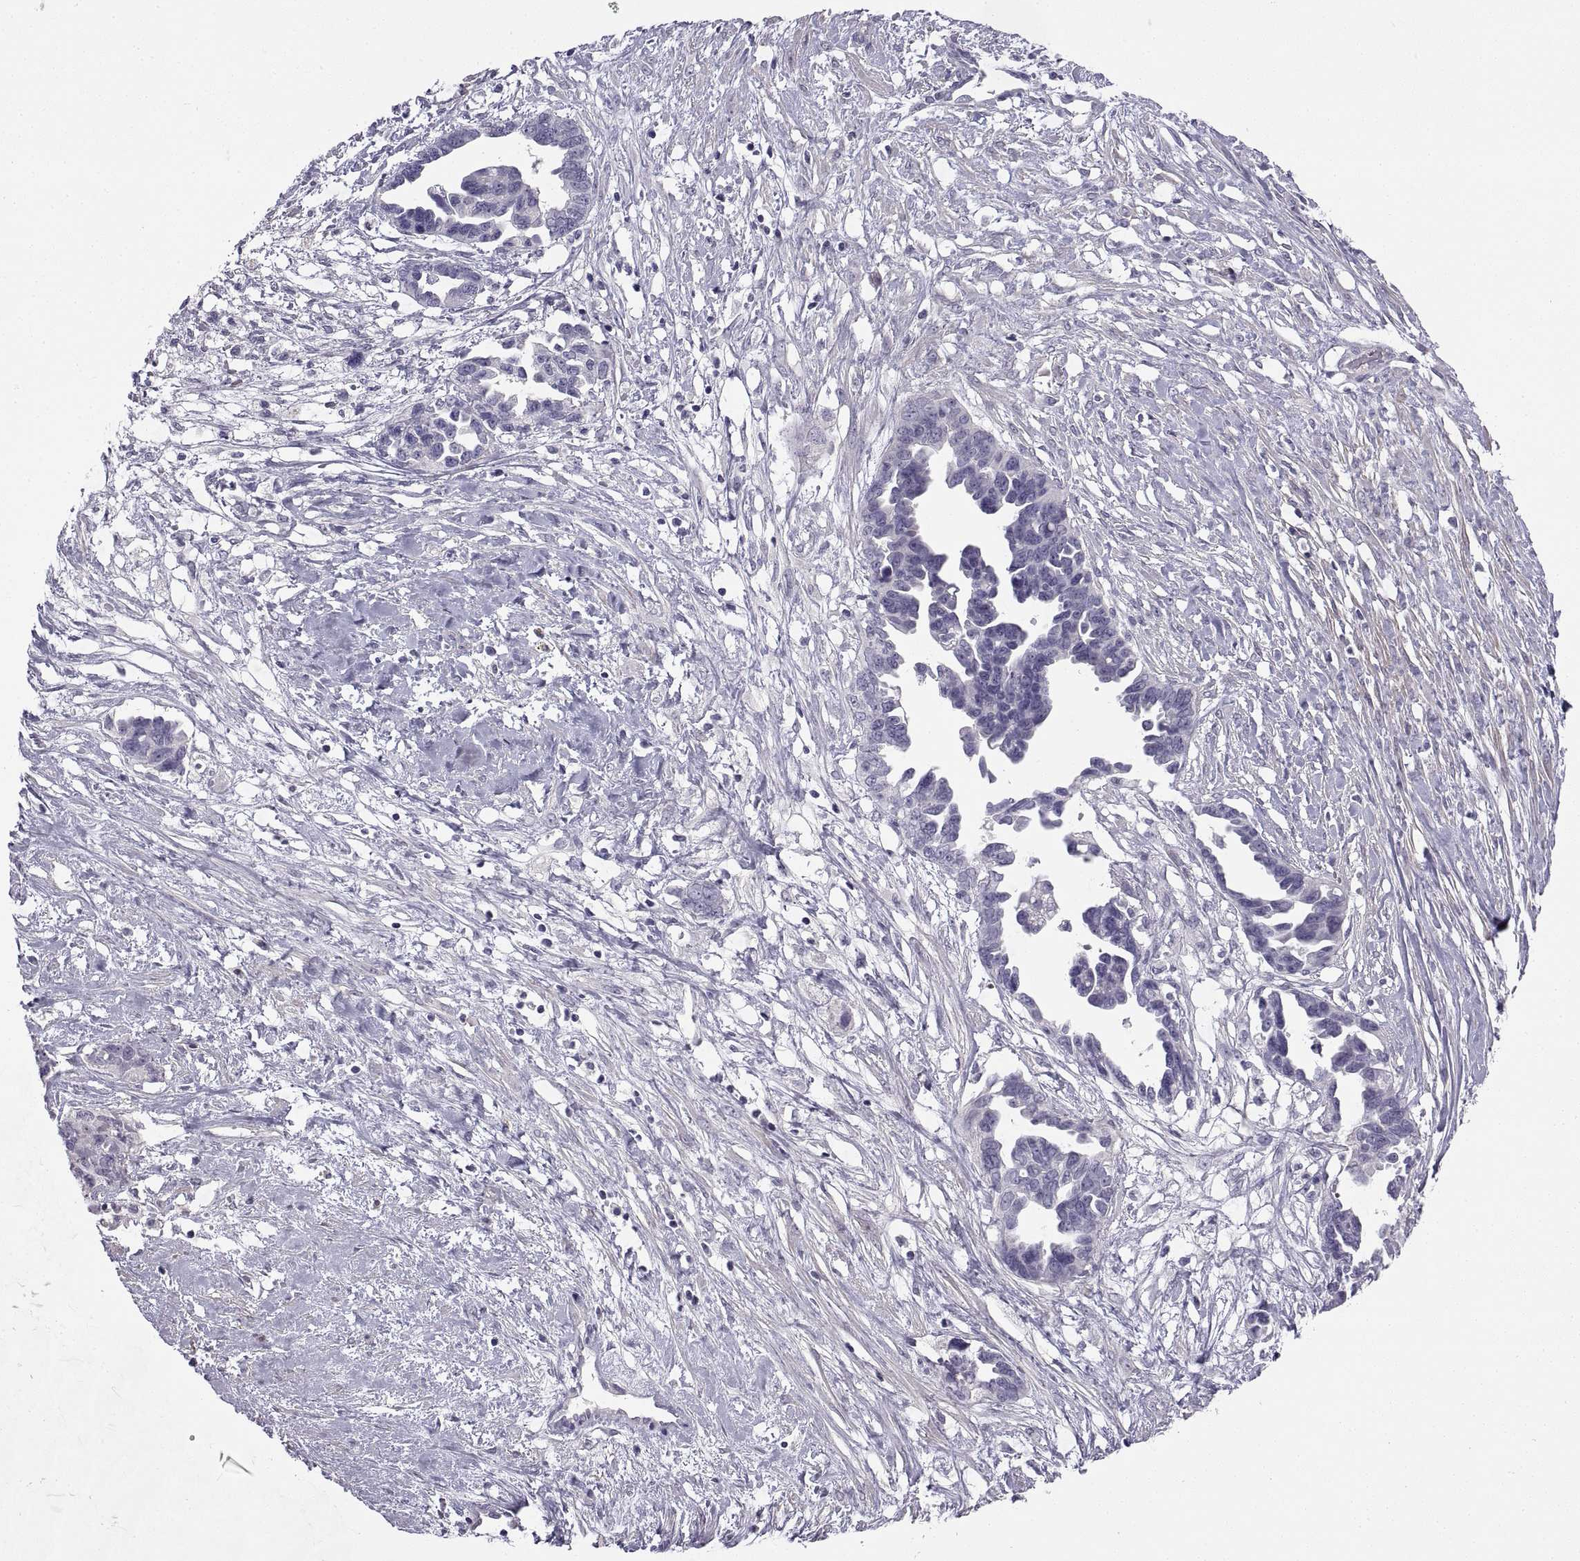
{"staining": {"intensity": "negative", "quantity": "none", "location": "none"}, "tissue": "ovarian cancer", "cell_type": "Tumor cells", "image_type": "cancer", "snomed": [{"axis": "morphology", "description": "Cystadenocarcinoma, serous, NOS"}, {"axis": "topography", "description": "Ovary"}], "caption": "This is an immunohistochemistry (IHC) photomicrograph of human ovarian serous cystadenocarcinoma. There is no expression in tumor cells.", "gene": "BSPH1", "patient": {"sex": "female", "age": 69}}